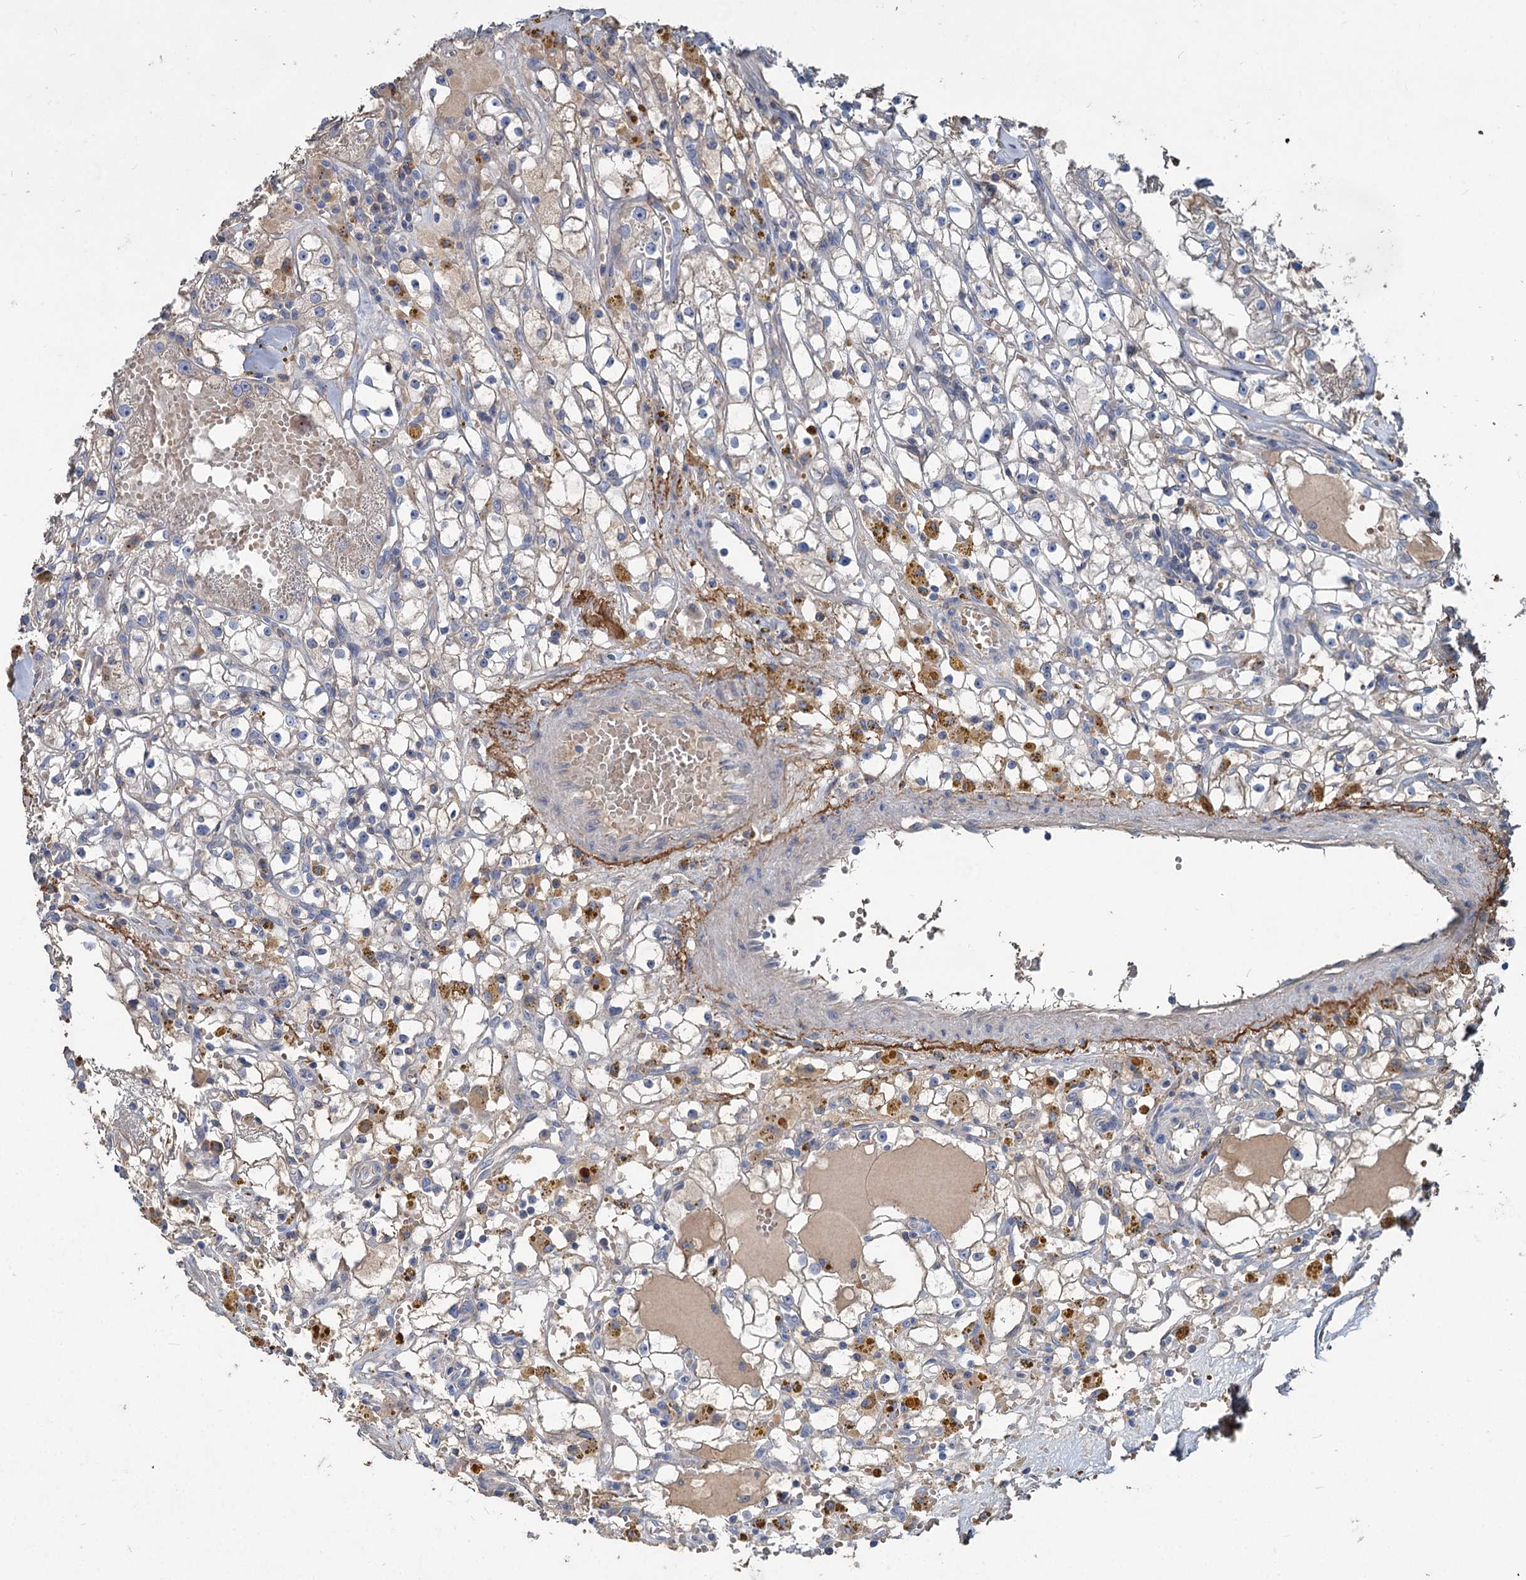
{"staining": {"intensity": "negative", "quantity": "none", "location": "none"}, "tissue": "renal cancer", "cell_type": "Tumor cells", "image_type": "cancer", "snomed": [{"axis": "morphology", "description": "Adenocarcinoma, NOS"}, {"axis": "topography", "description": "Kidney"}], "caption": "A micrograph of human renal cancer is negative for staining in tumor cells.", "gene": "URAD", "patient": {"sex": "male", "age": 56}}